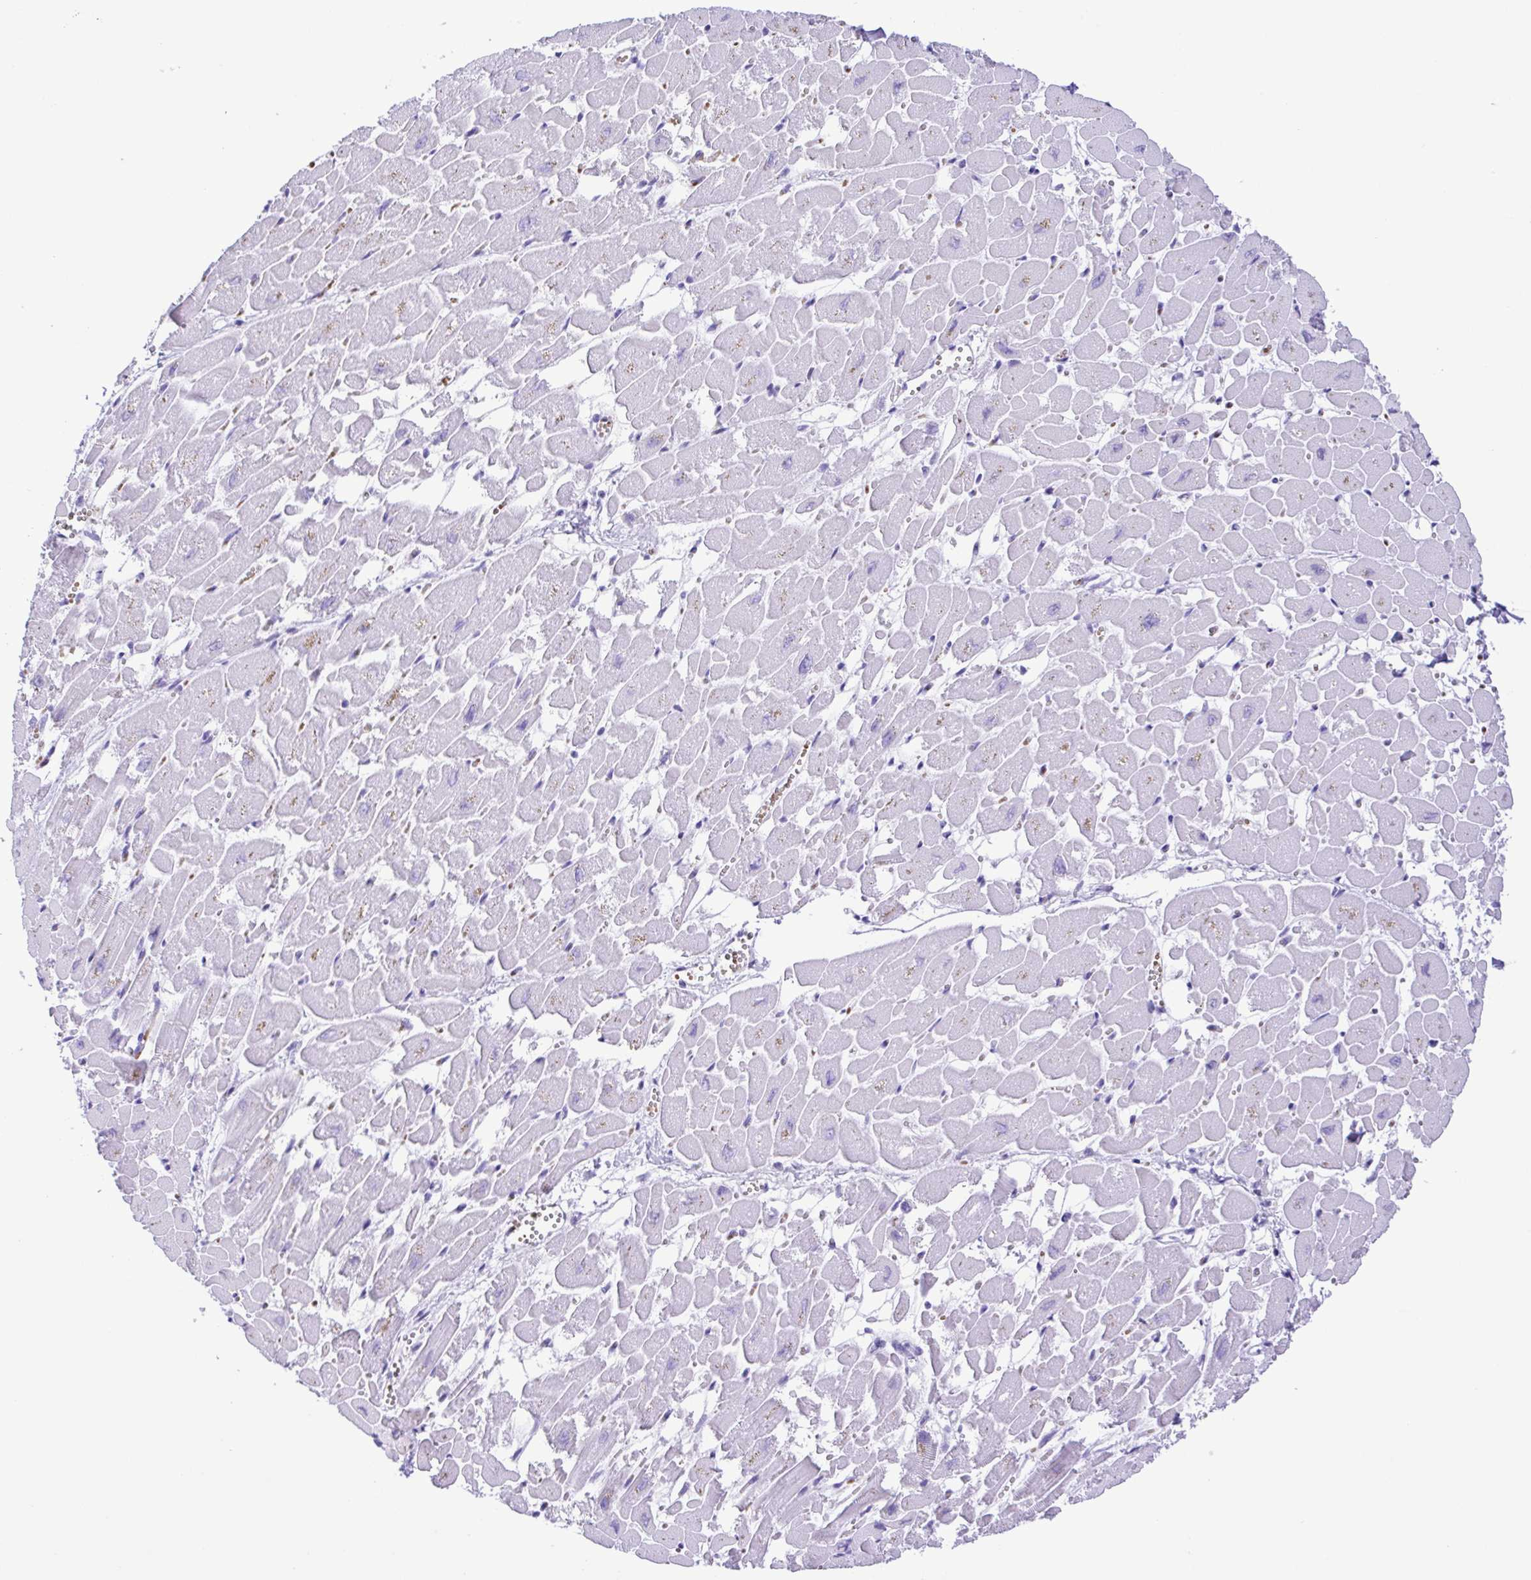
{"staining": {"intensity": "negative", "quantity": "none", "location": "none"}, "tissue": "heart muscle", "cell_type": "Cardiomyocytes", "image_type": "normal", "snomed": [{"axis": "morphology", "description": "Normal tissue, NOS"}, {"axis": "topography", "description": "Heart"}], "caption": "Cardiomyocytes show no significant protein positivity in normal heart muscle. (DAB (3,3'-diaminobenzidine) immunohistochemistry with hematoxylin counter stain).", "gene": "SYT1", "patient": {"sex": "female", "age": 52}}